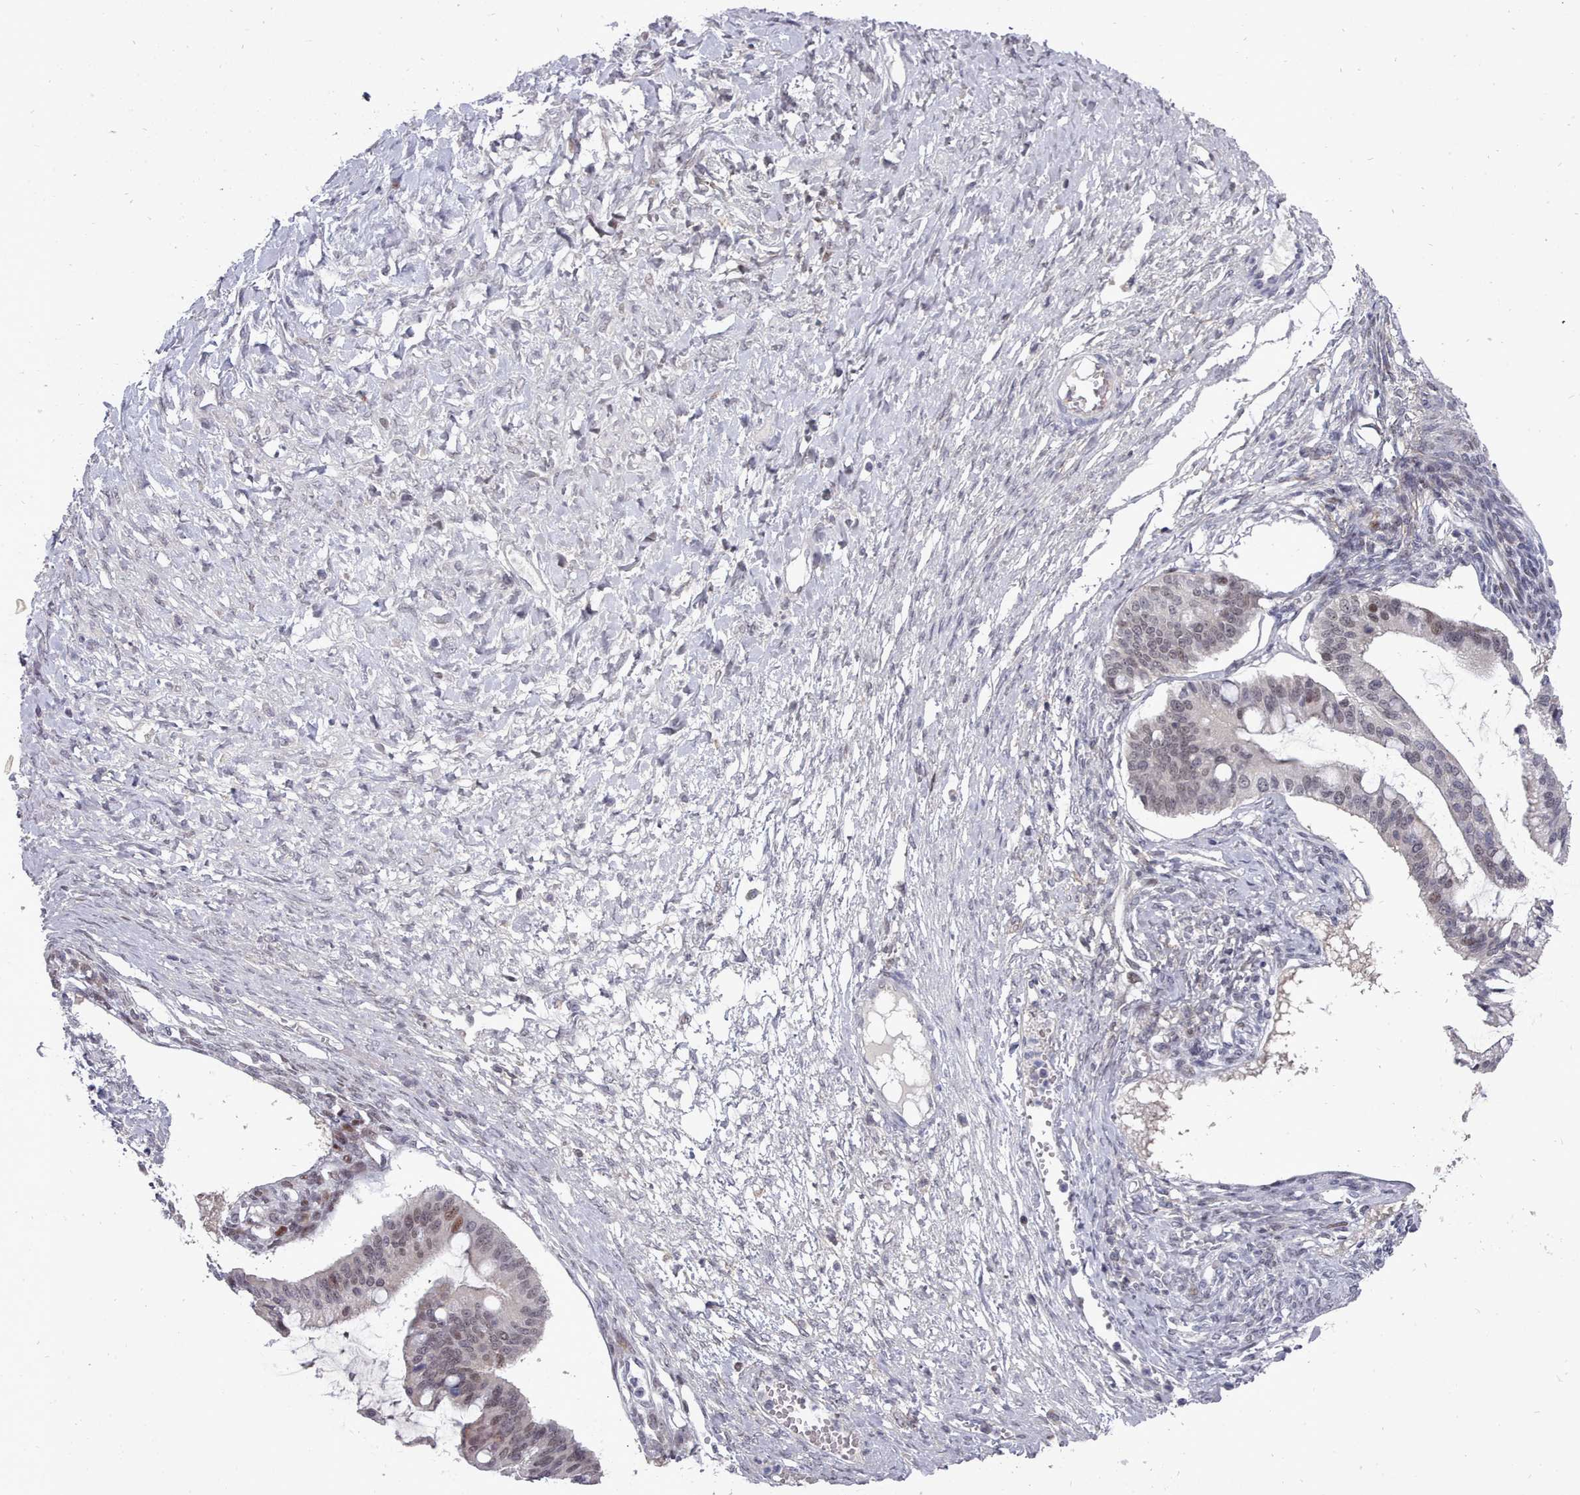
{"staining": {"intensity": "weak", "quantity": "25%-75%", "location": "nuclear"}, "tissue": "ovarian cancer", "cell_type": "Tumor cells", "image_type": "cancer", "snomed": [{"axis": "morphology", "description": "Cystadenocarcinoma, mucinous, NOS"}, {"axis": "topography", "description": "Ovary"}], "caption": "Tumor cells exhibit low levels of weak nuclear expression in approximately 25%-75% of cells in mucinous cystadenocarcinoma (ovarian). Ihc stains the protein of interest in brown and the nuclei are stained blue.", "gene": "GINS1", "patient": {"sex": "female", "age": 73}}